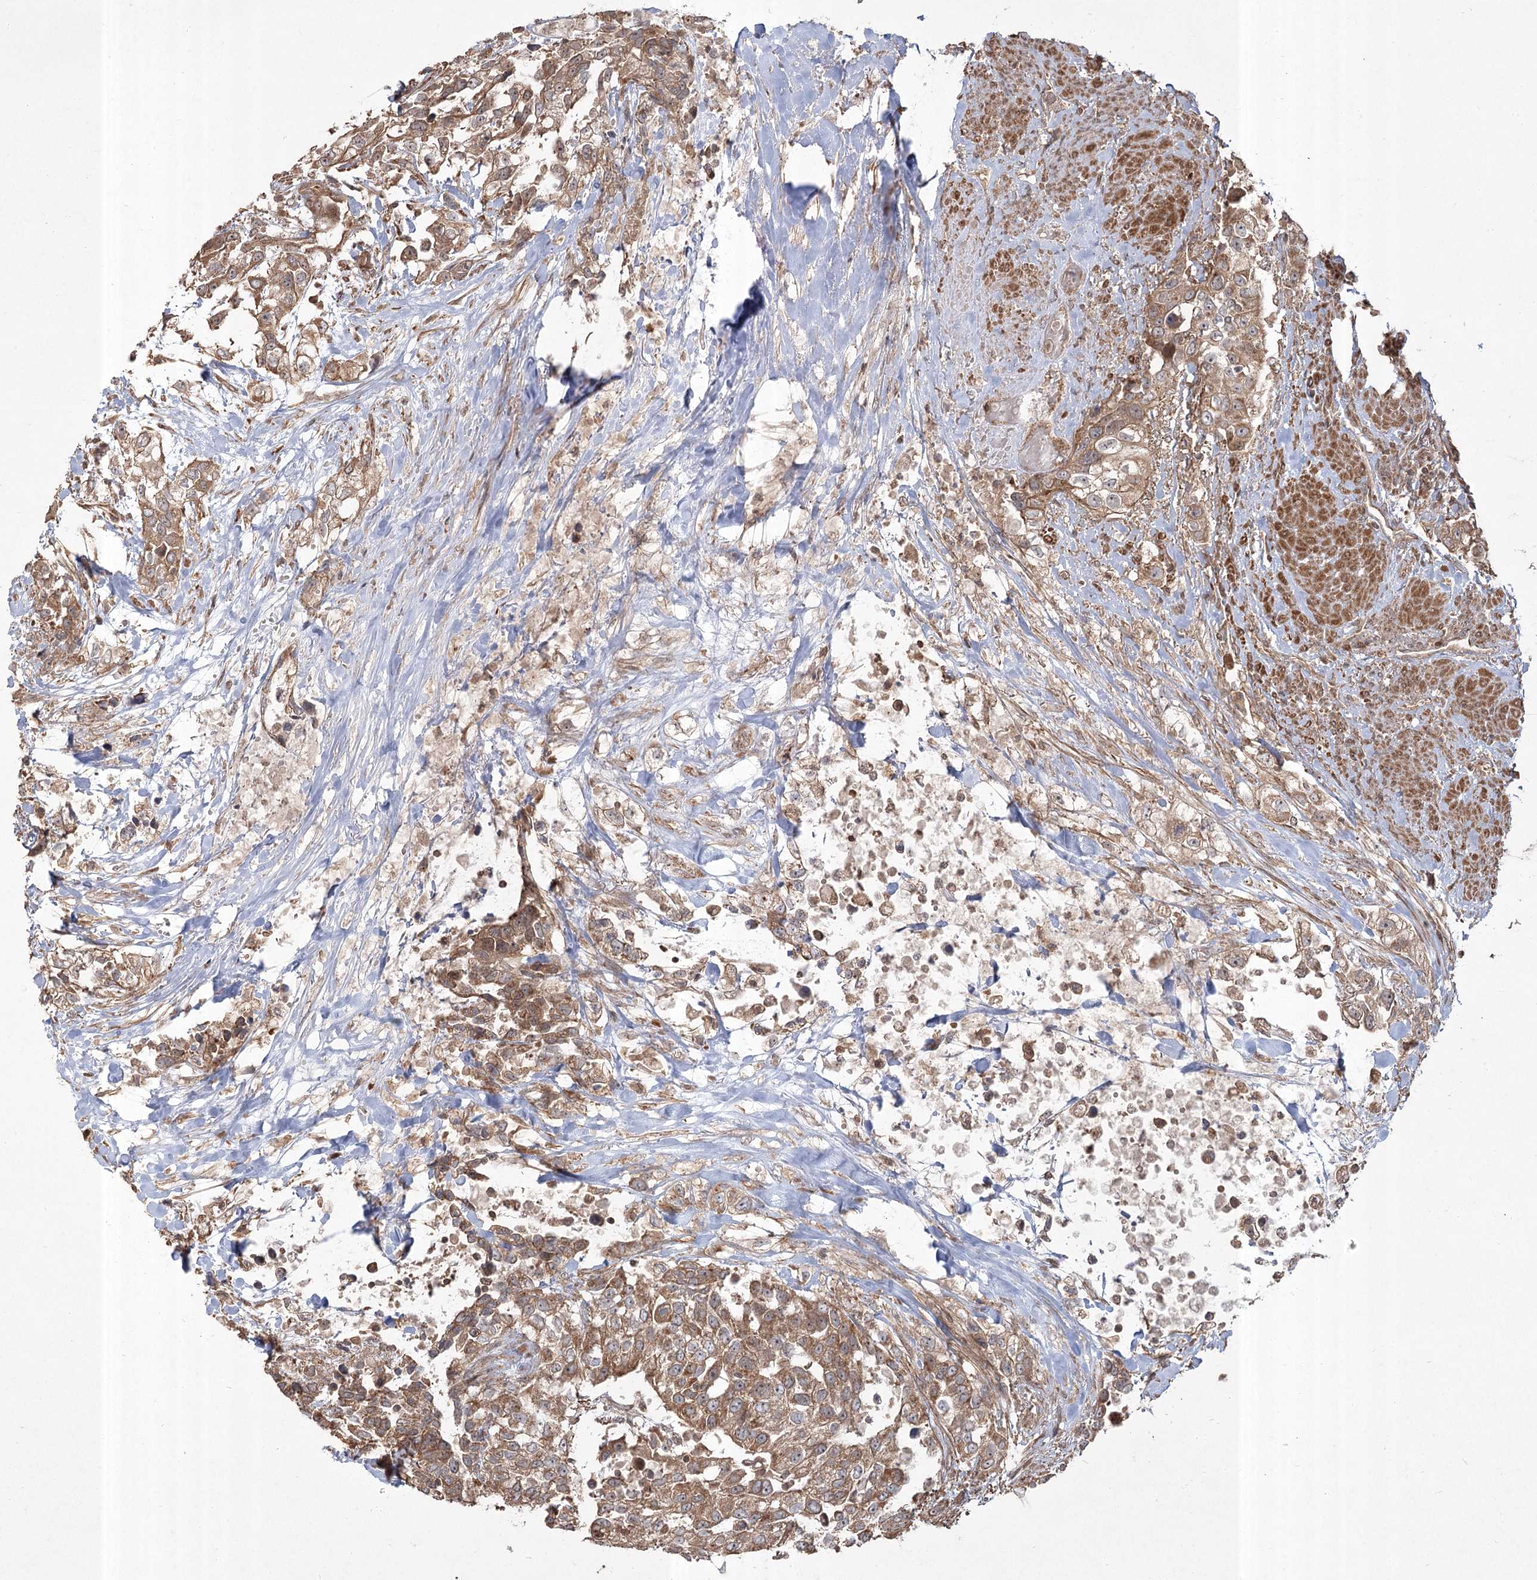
{"staining": {"intensity": "moderate", "quantity": ">75%", "location": "cytoplasmic/membranous"}, "tissue": "urothelial cancer", "cell_type": "Tumor cells", "image_type": "cancer", "snomed": [{"axis": "morphology", "description": "Urothelial carcinoma, High grade"}, {"axis": "topography", "description": "Urinary bladder"}], "caption": "High-power microscopy captured an immunohistochemistry (IHC) histopathology image of urothelial carcinoma (high-grade), revealing moderate cytoplasmic/membranous positivity in approximately >75% of tumor cells.", "gene": "CPLANE1", "patient": {"sex": "female", "age": 80}}